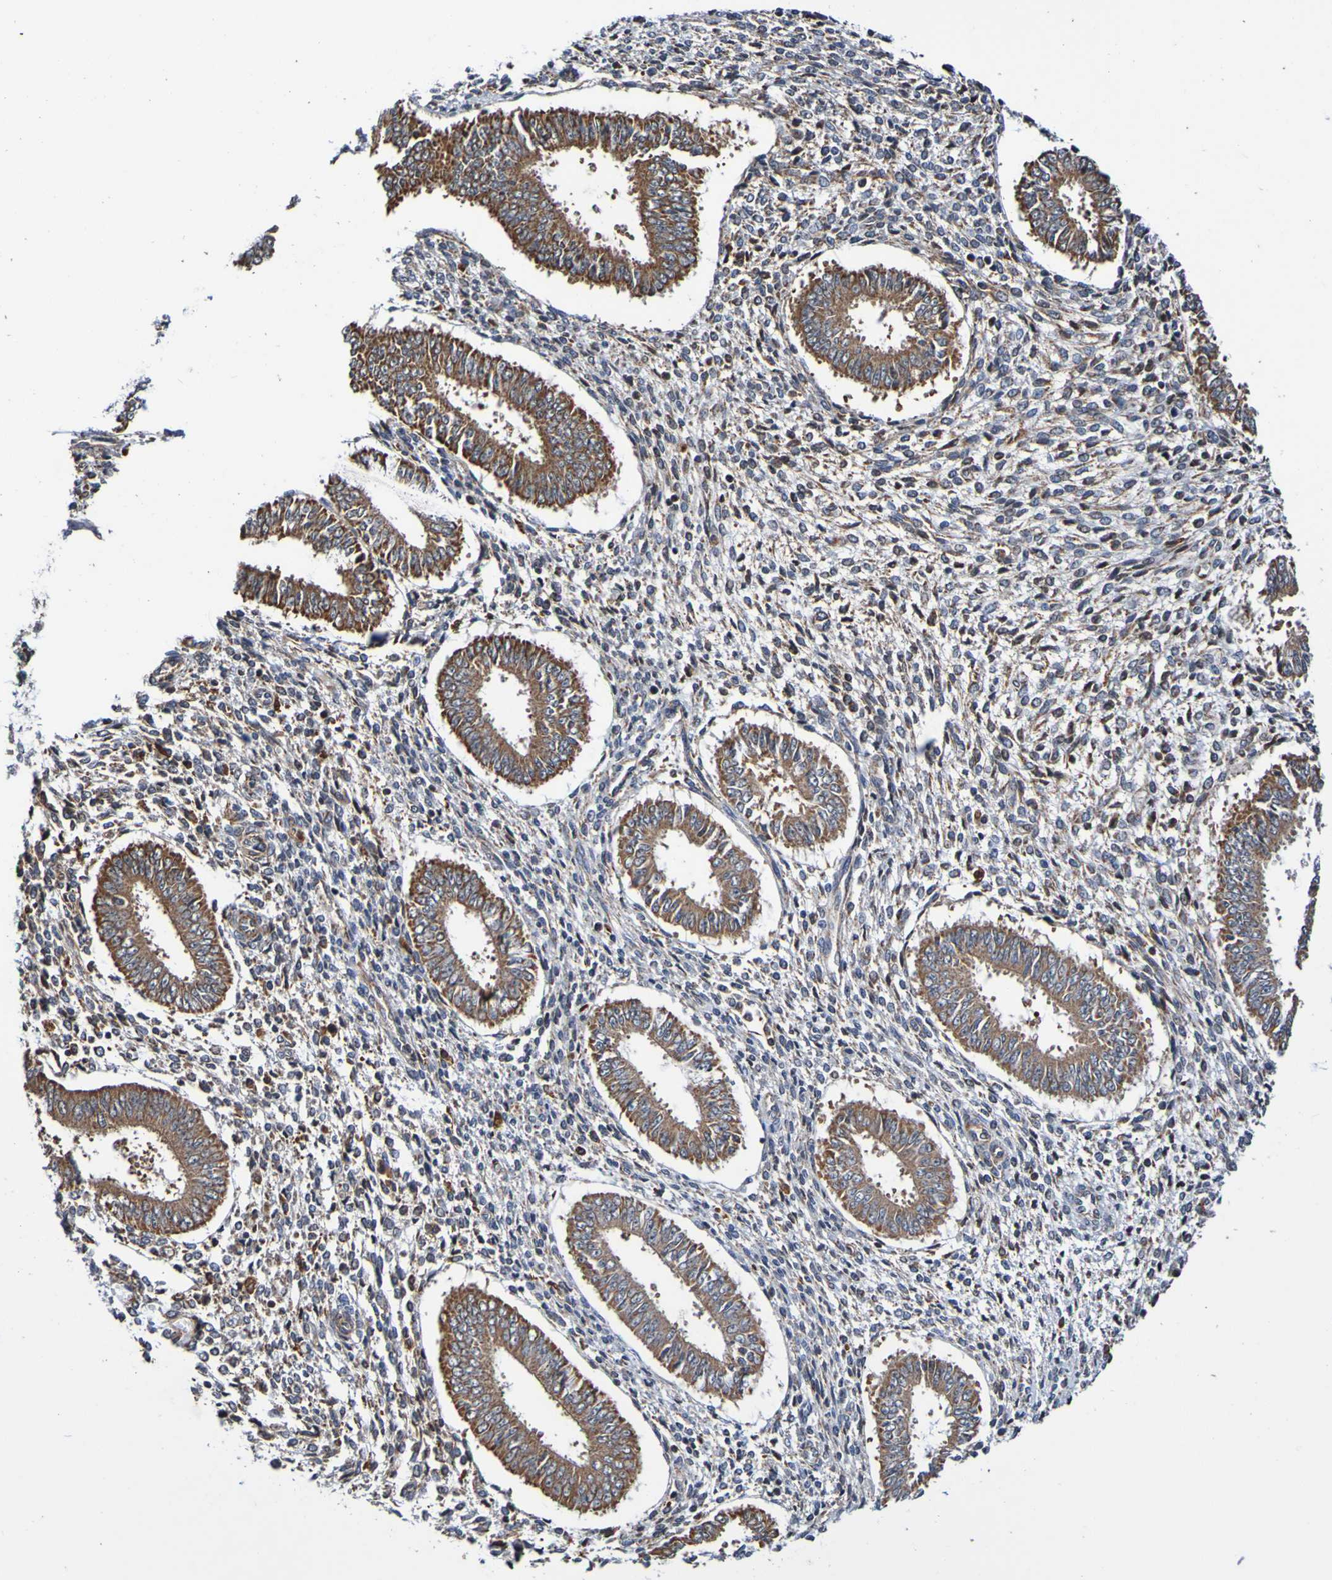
{"staining": {"intensity": "negative", "quantity": "none", "location": "none"}, "tissue": "endometrium", "cell_type": "Cells in endometrial stroma", "image_type": "normal", "snomed": [{"axis": "morphology", "description": "Normal tissue, NOS"}, {"axis": "topography", "description": "Endometrium"}], "caption": "A high-resolution micrograph shows IHC staining of normal endometrium, which exhibits no significant expression in cells in endometrial stroma.", "gene": "AXIN1", "patient": {"sex": "female", "age": 35}}